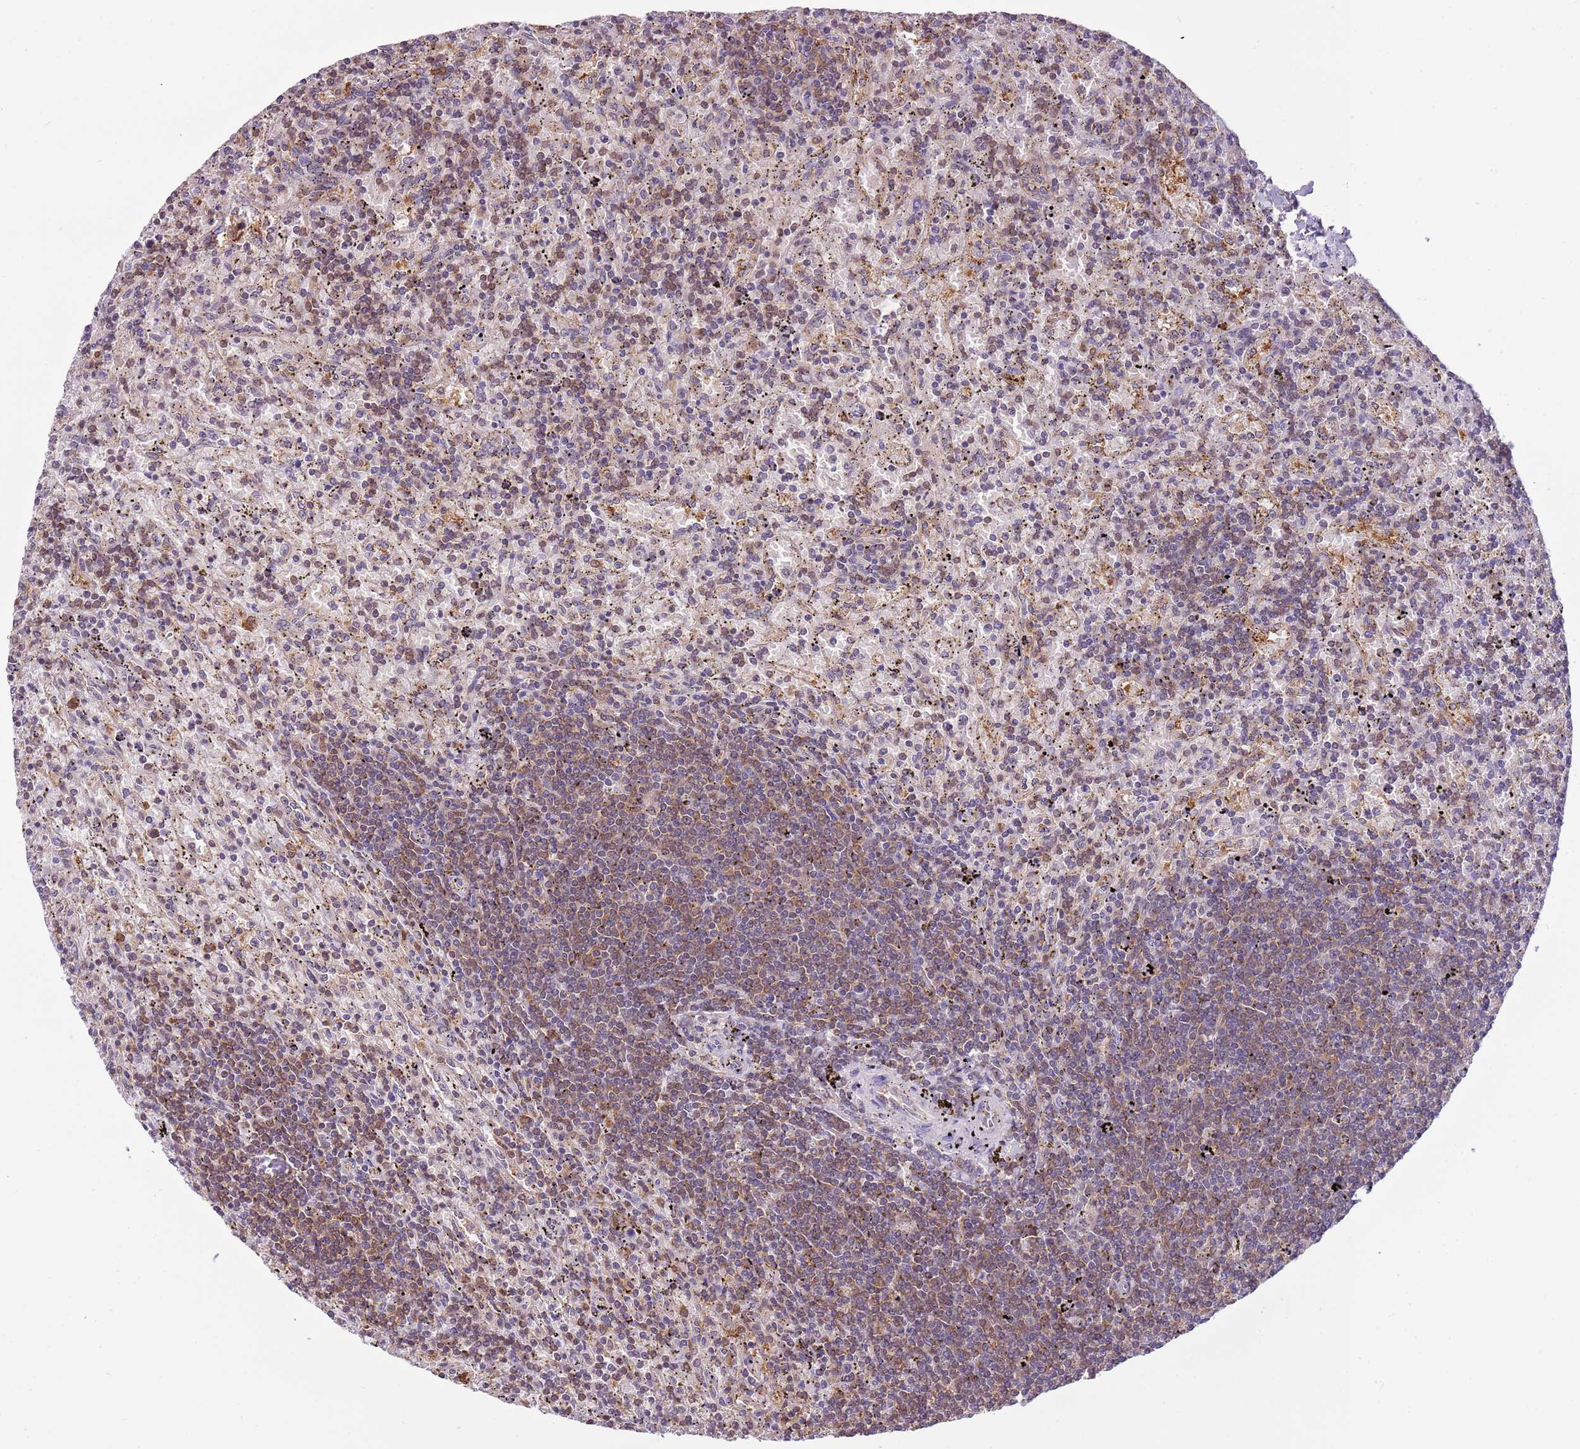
{"staining": {"intensity": "moderate", "quantity": "25%-75%", "location": "cytoplasmic/membranous"}, "tissue": "lymphoma", "cell_type": "Tumor cells", "image_type": "cancer", "snomed": [{"axis": "morphology", "description": "Malignant lymphoma, non-Hodgkin's type, Low grade"}, {"axis": "topography", "description": "Spleen"}], "caption": "Malignant lymphoma, non-Hodgkin's type (low-grade) tissue shows moderate cytoplasmic/membranous staining in about 25%-75% of tumor cells", "gene": "STIP1", "patient": {"sex": "male", "age": 76}}